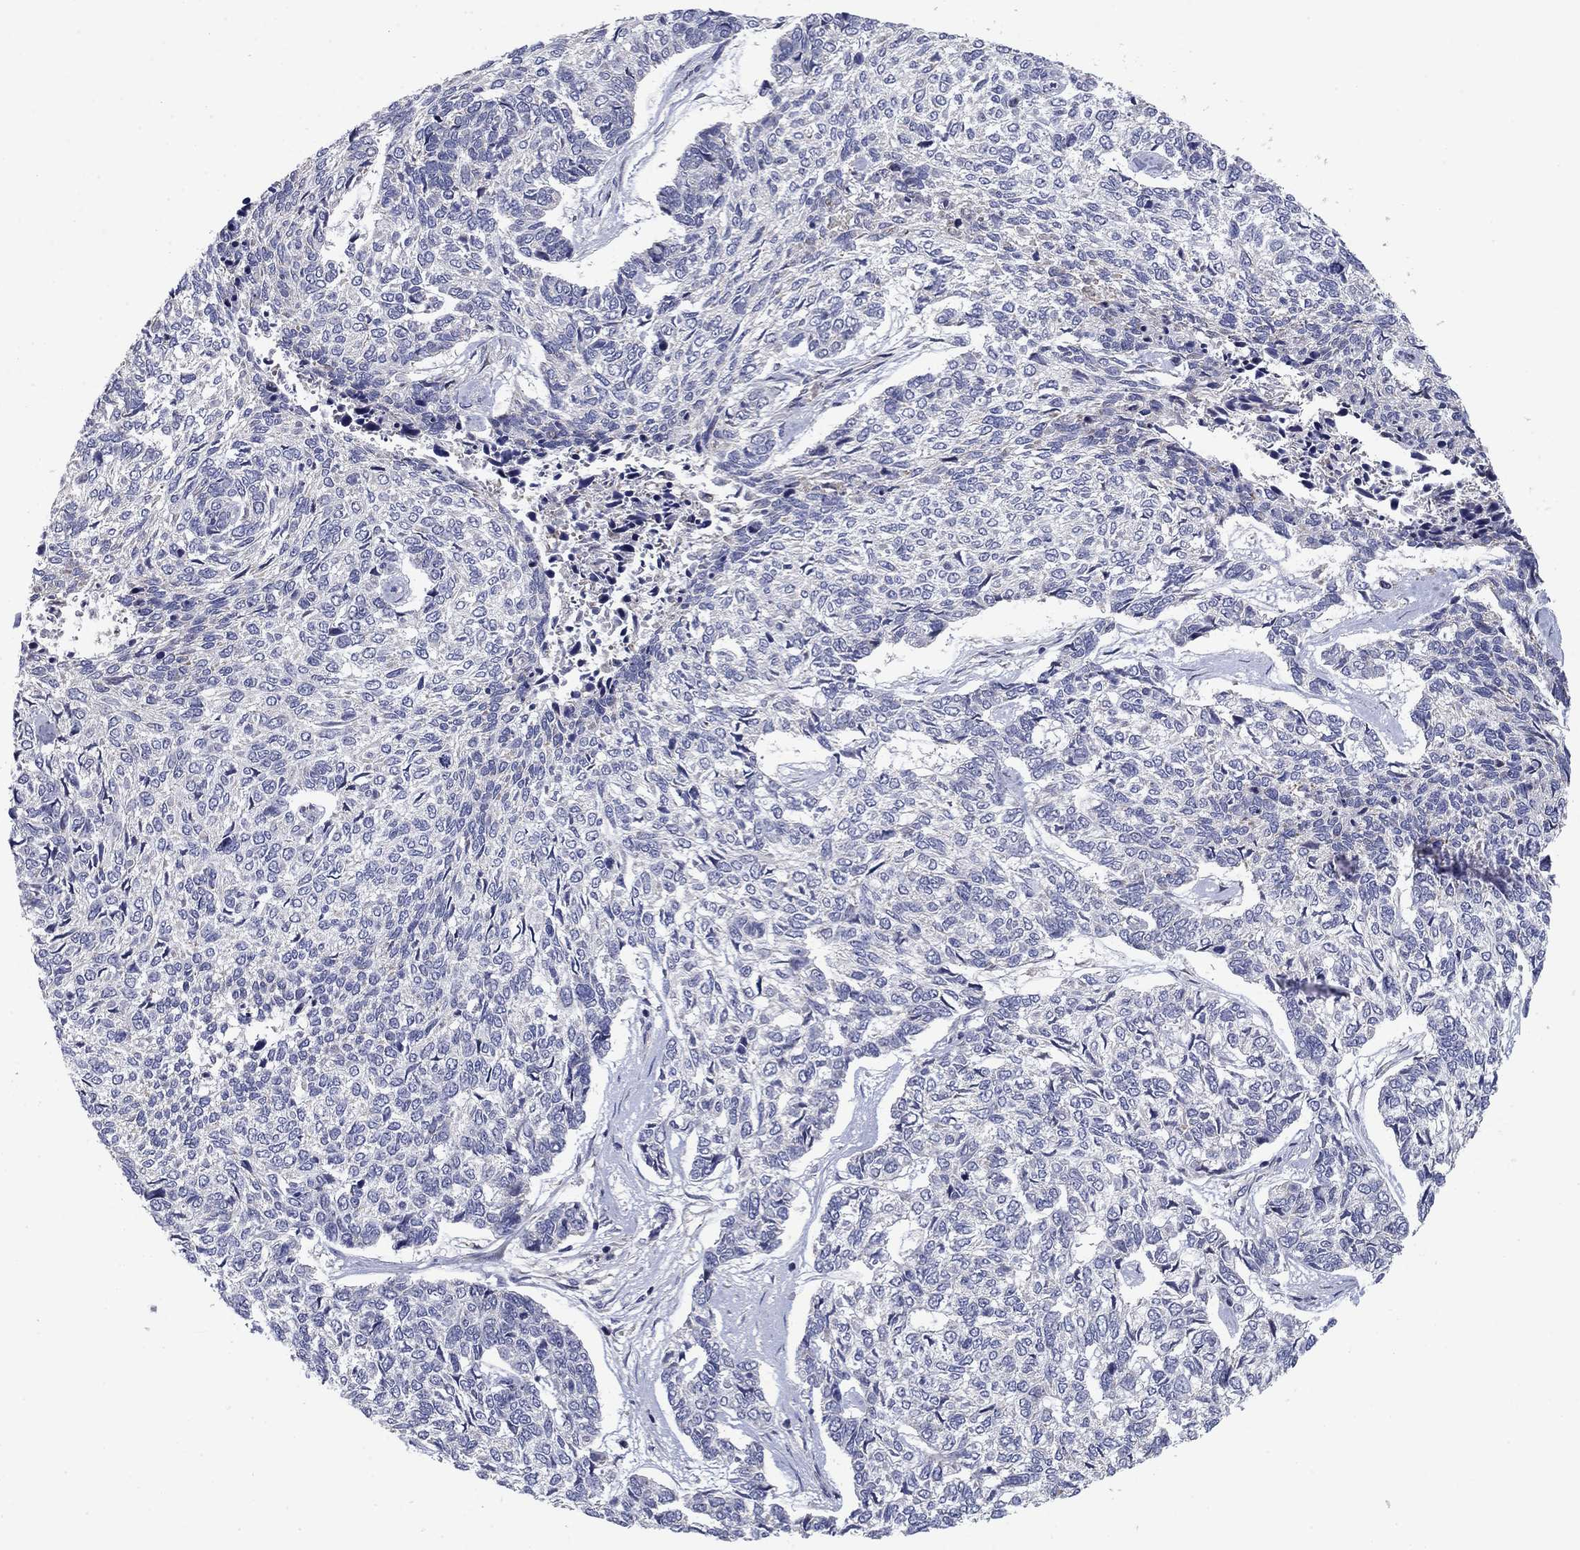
{"staining": {"intensity": "negative", "quantity": "none", "location": "none"}, "tissue": "skin cancer", "cell_type": "Tumor cells", "image_type": "cancer", "snomed": [{"axis": "morphology", "description": "Basal cell carcinoma"}, {"axis": "topography", "description": "Skin"}], "caption": "IHC image of neoplastic tissue: human basal cell carcinoma (skin) stained with DAB (3,3'-diaminobenzidine) displays no significant protein expression in tumor cells. Nuclei are stained in blue.", "gene": "MMAA", "patient": {"sex": "female", "age": 65}}